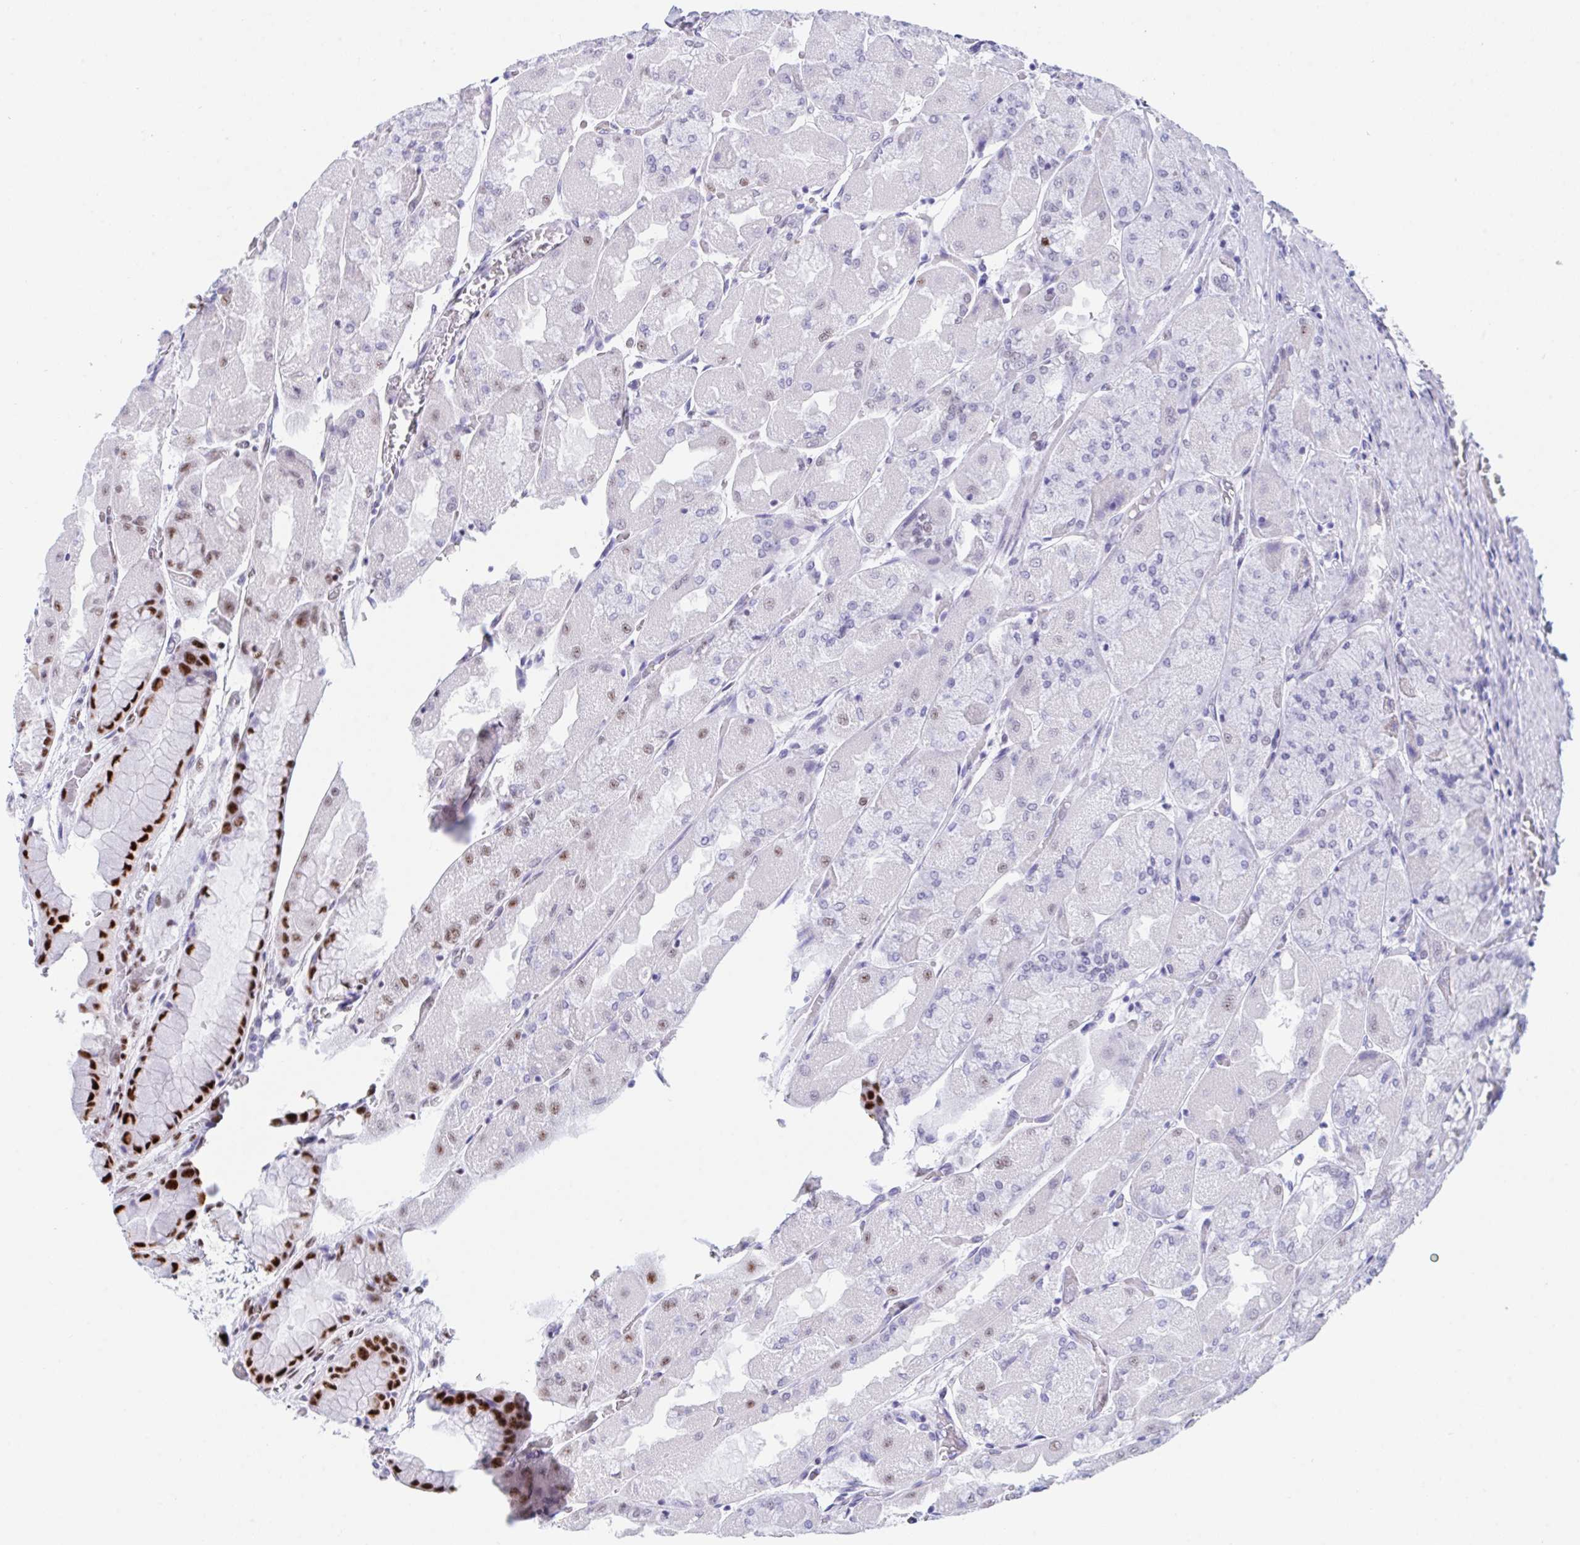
{"staining": {"intensity": "strong", "quantity": "25%-75%", "location": "nuclear"}, "tissue": "stomach", "cell_type": "Glandular cells", "image_type": "normal", "snomed": [{"axis": "morphology", "description": "Normal tissue, NOS"}, {"axis": "topography", "description": "Stomach"}], "caption": "Immunohistochemical staining of benign stomach reveals strong nuclear protein staining in about 25%-75% of glandular cells.", "gene": "IKZF2", "patient": {"sex": "female", "age": 61}}